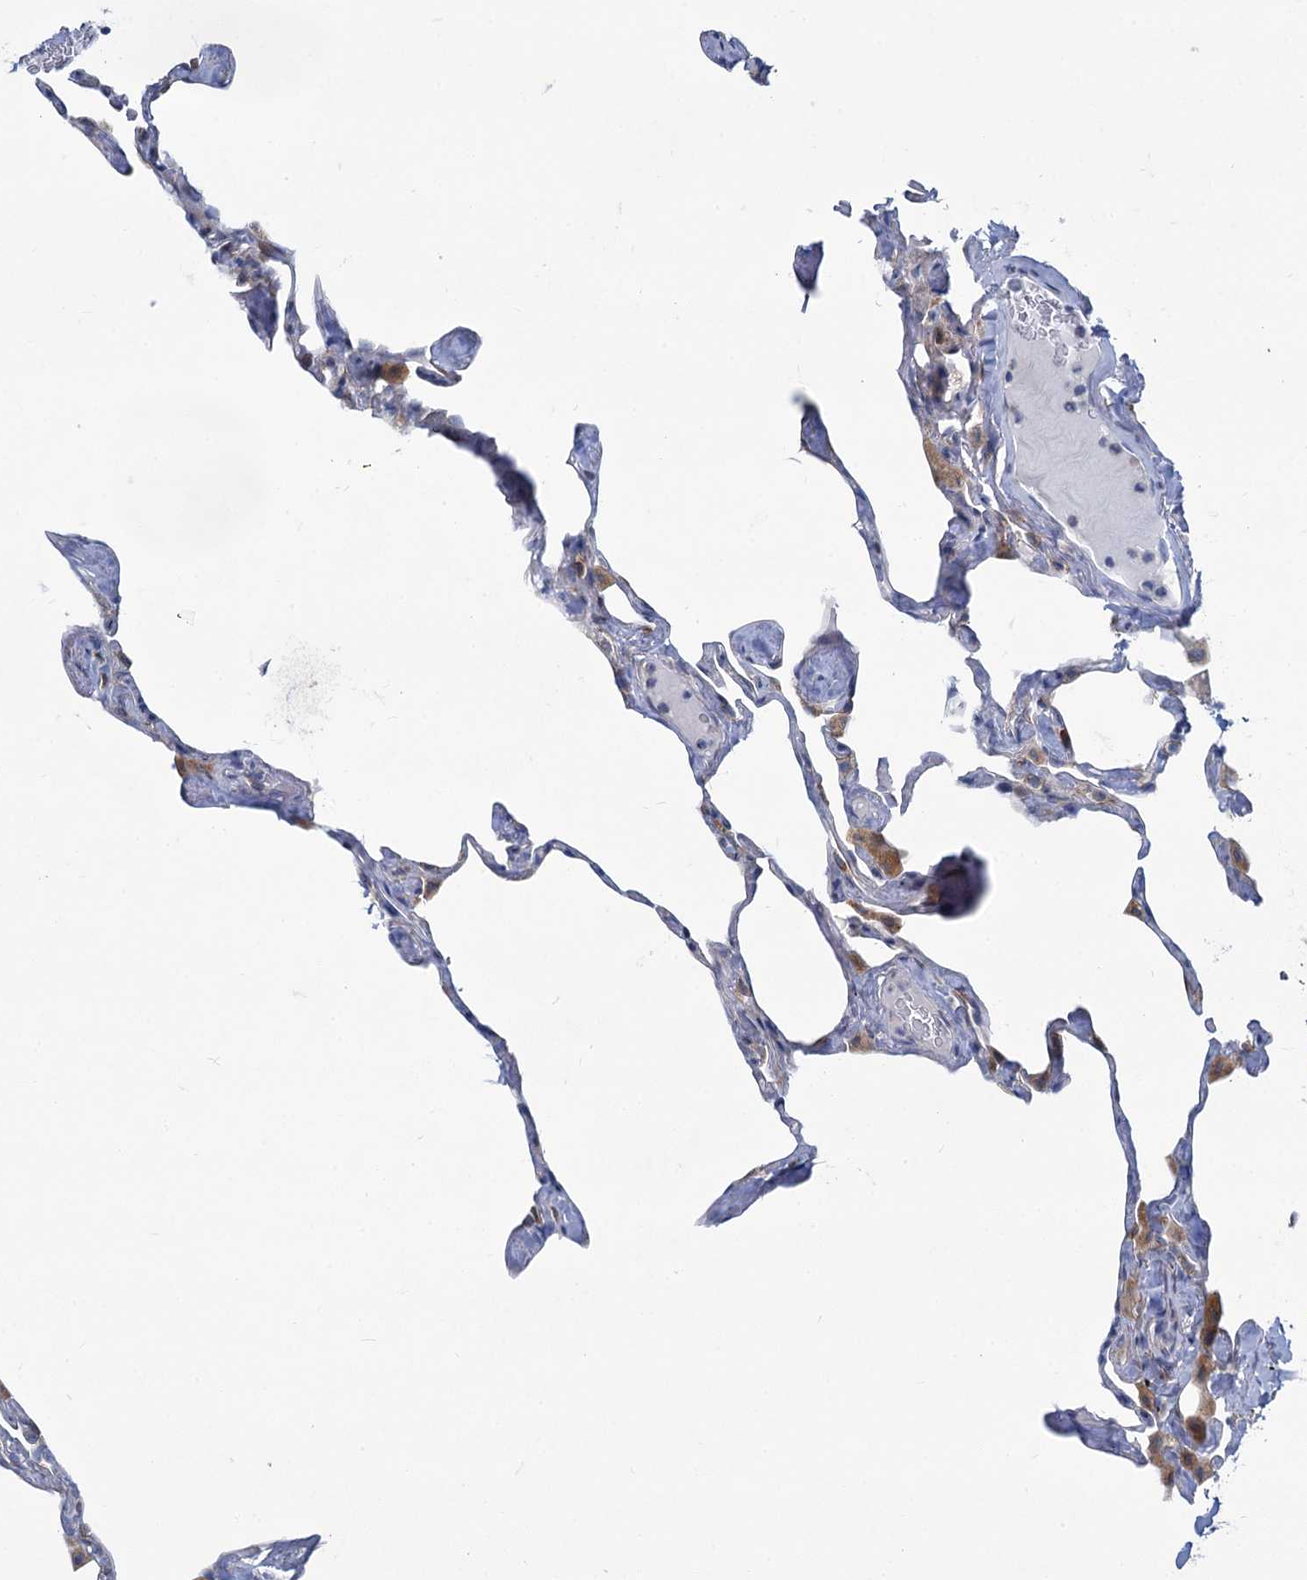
{"staining": {"intensity": "negative", "quantity": "none", "location": "none"}, "tissue": "lung", "cell_type": "Alveolar cells", "image_type": "normal", "snomed": [{"axis": "morphology", "description": "Normal tissue, NOS"}, {"axis": "topography", "description": "Lung"}], "caption": "Human lung stained for a protein using immunohistochemistry shows no staining in alveolar cells.", "gene": "PRSS35", "patient": {"sex": "male", "age": 65}}